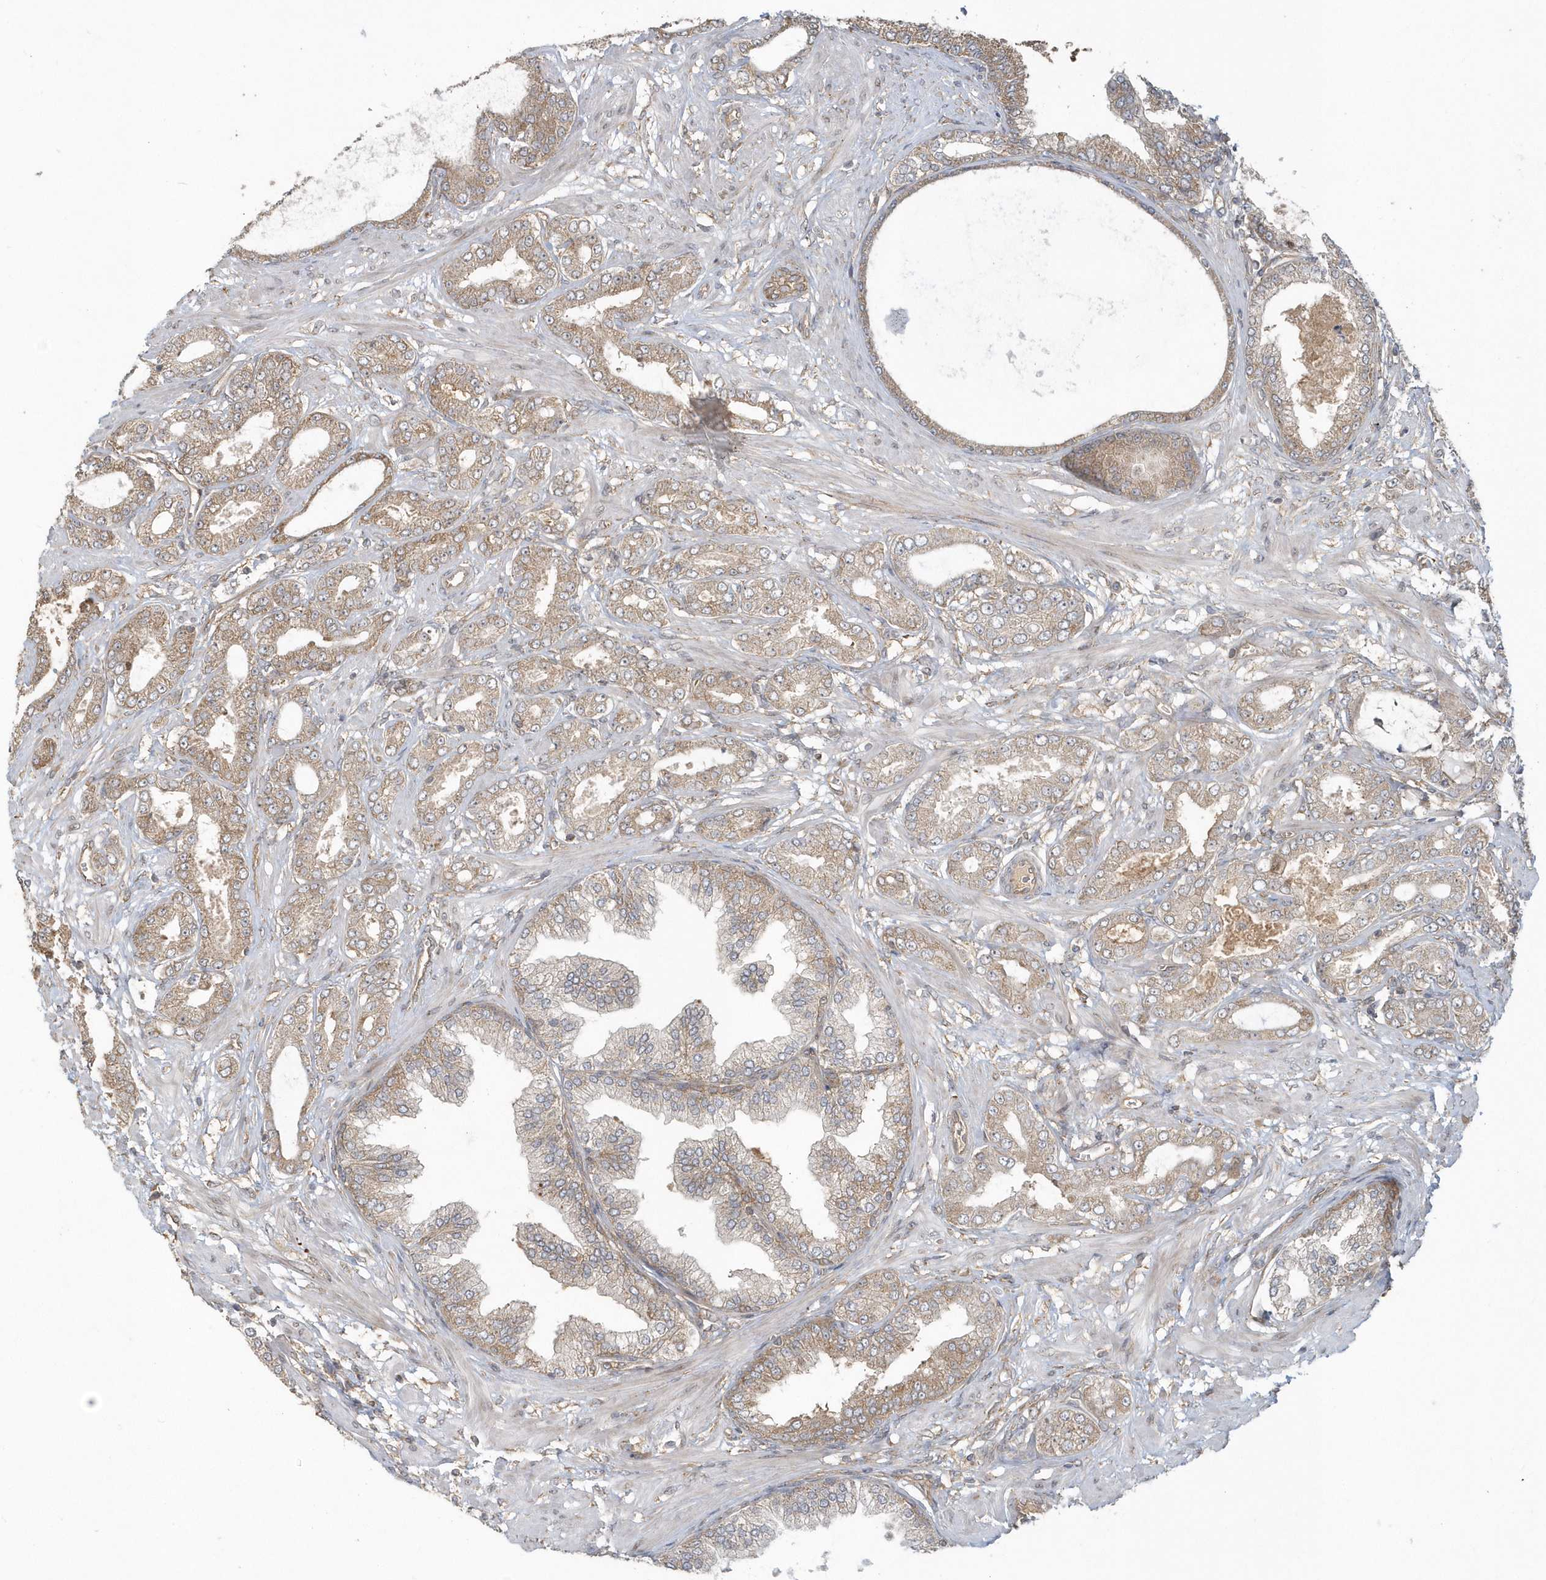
{"staining": {"intensity": "moderate", "quantity": "25%-75%", "location": "cytoplasmic/membranous"}, "tissue": "prostate cancer", "cell_type": "Tumor cells", "image_type": "cancer", "snomed": [{"axis": "morphology", "description": "Adenocarcinoma, Low grade"}, {"axis": "topography", "description": "Prostate"}], "caption": "A high-resolution photomicrograph shows immunohistochemistry (IHC) staining of prostate adenocarcinoma (low-grade), which shows moderate cytoplasmic/membranous expression in about 25%-75% of tumor cells. (IHC, brightfield microscopy, high magnification).", "gene": "STIM2", "patient": {"sex": "male", "age": 63}}